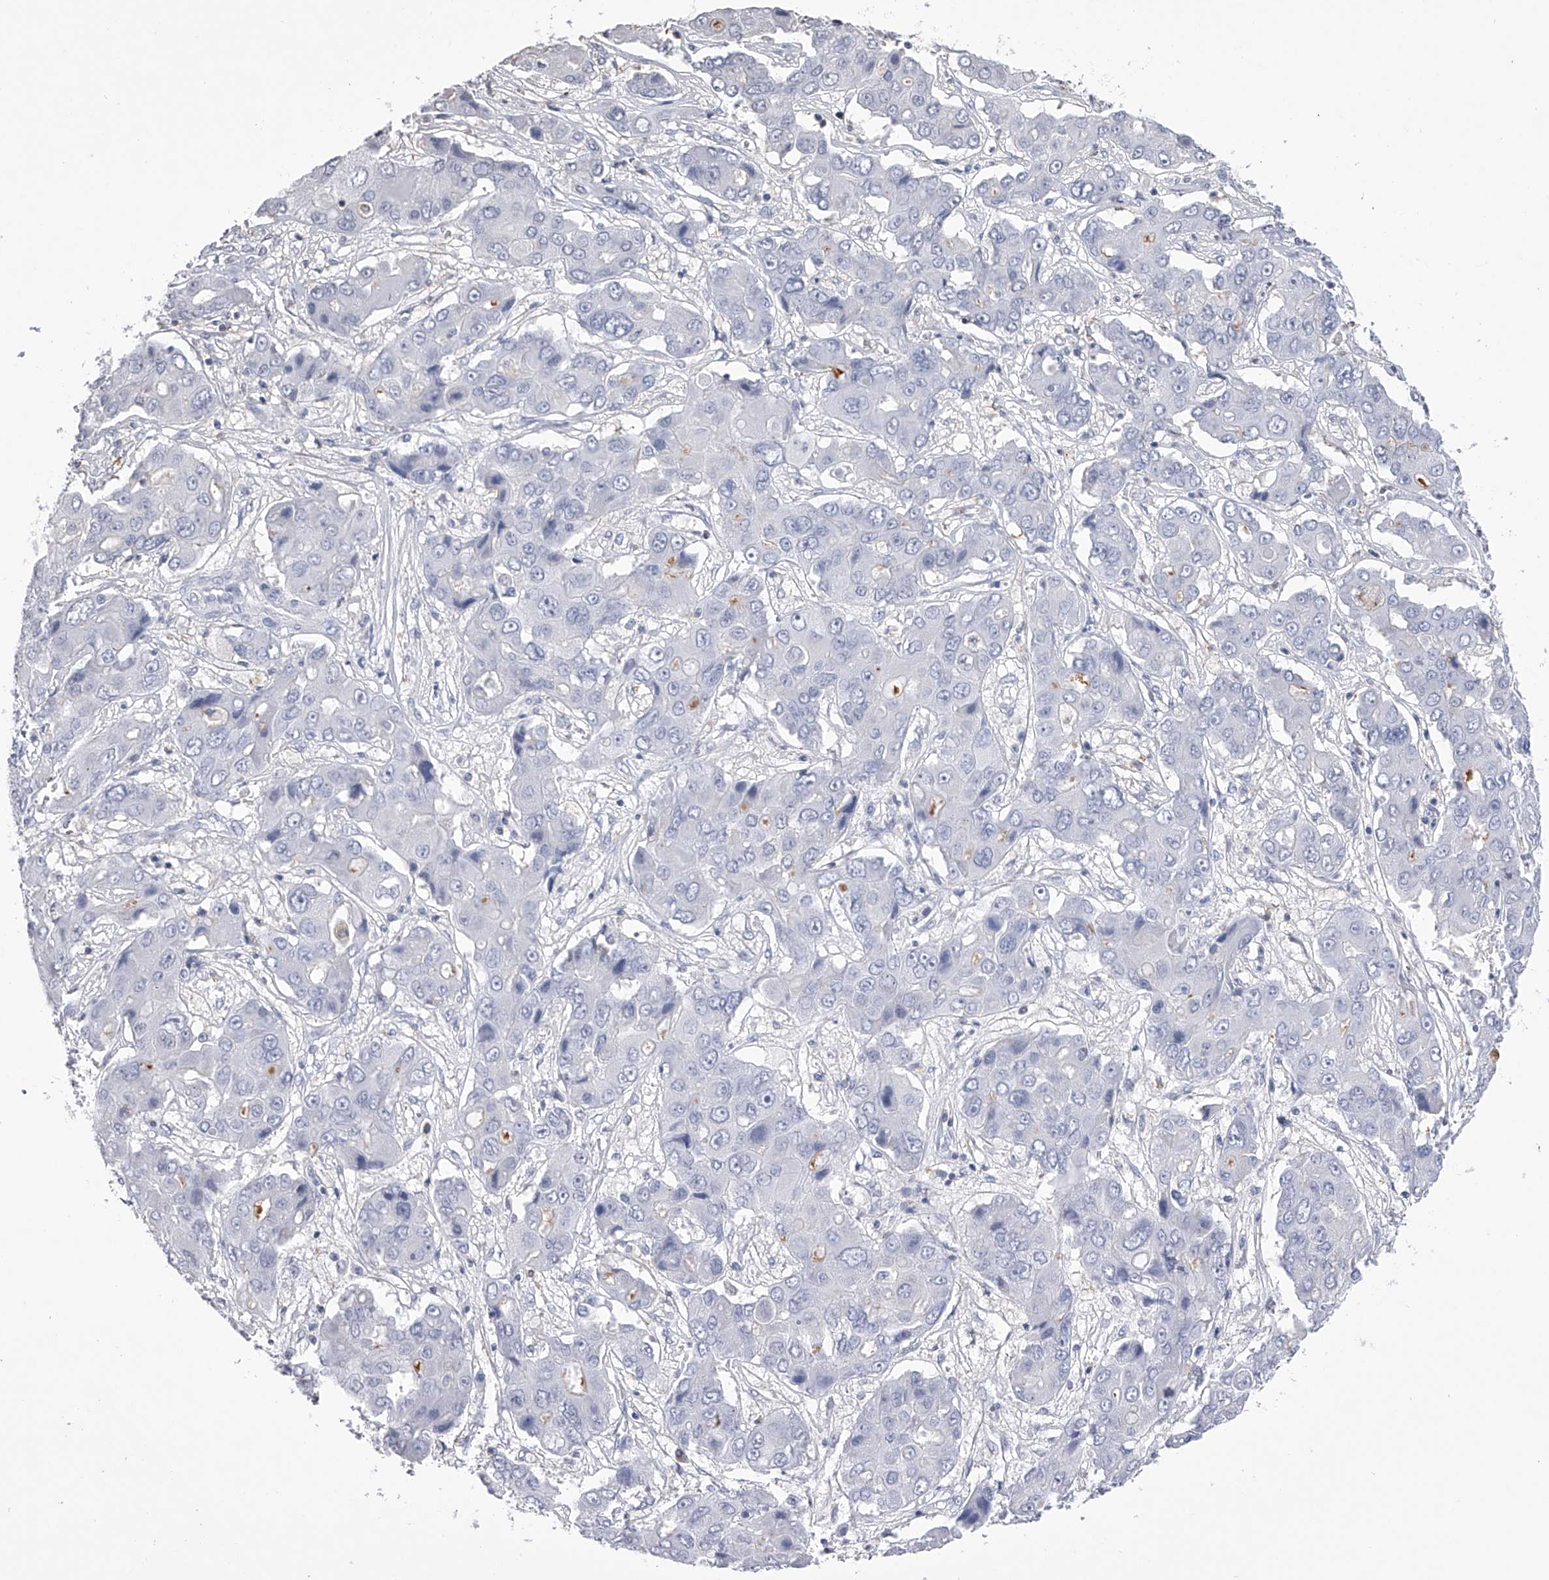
{"staining": {"intensity": "negative", "quantity": "none", "location": "none"}, "tissue": "liver cancer", "cell_type": "Tumor cells", "image_type": "cancer", "snomed": [{"axis": "morphology", "description": "Cholangiocarcinoma"}, {"axis": "topography", "description": "Liver"}], "caption": "Cholangiocarcinoma (liver) stained for a protein using IHC reveals no staining tumor cells.", "gene": "TASP1", "patient": {"sex": "male", "age": 67}}